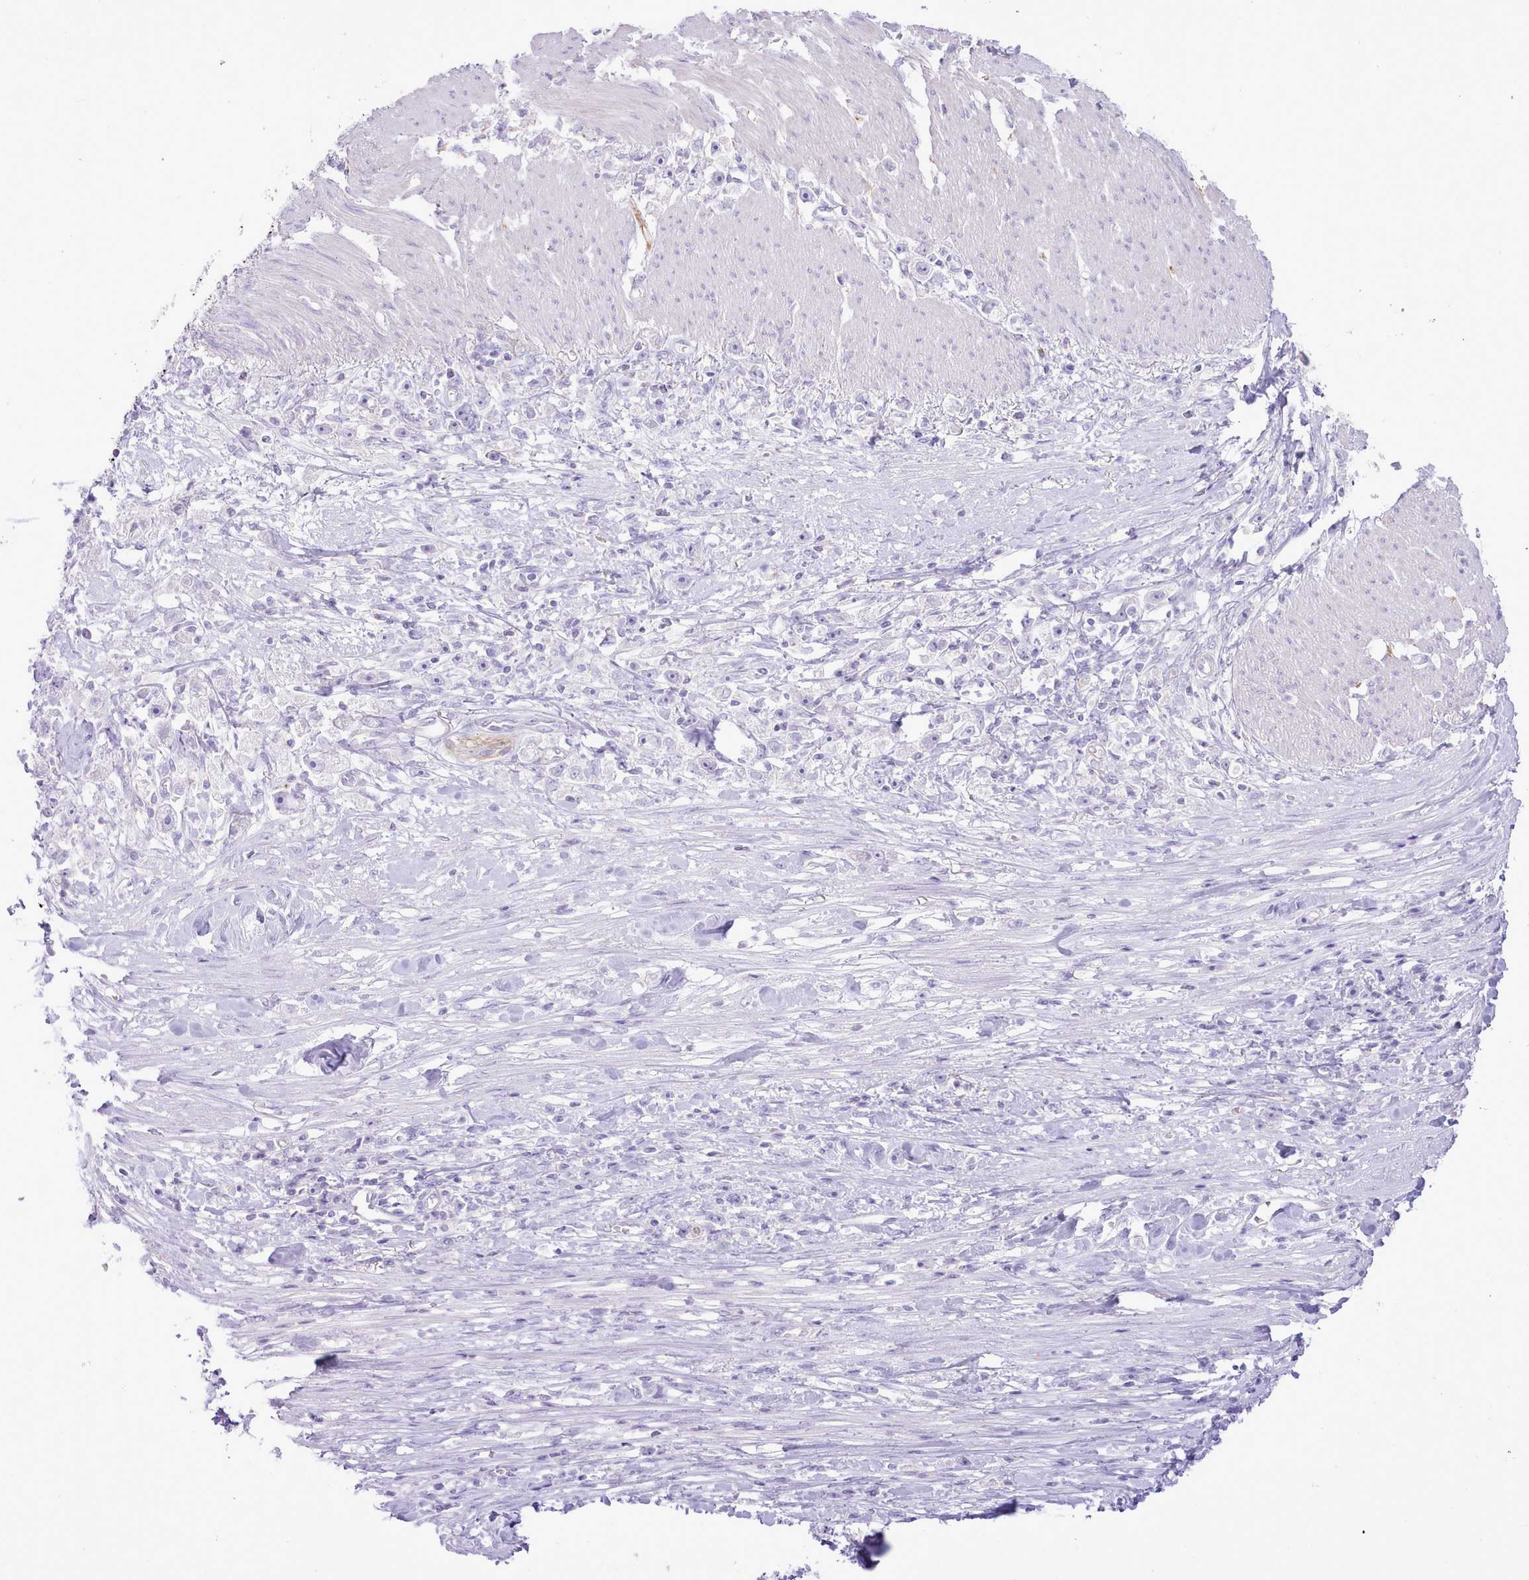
{"staining": {"intensity": "negative", "quantity": "none", "location": "none"}, "tissue": "stomach cancer", "cell_type": "Tumor cells", "image_type": "cancer", "snomed": [{"axis": "morphology", "description": "Adenocarcinoma, NOS"}, {"axis": "topography", "description": "Stomach"}], "caption": "High magnification brightfield microscopy of adenocarcinoma (stomach) stained with DAB (brown) and counterstained with hematoxylin (blue): tumor cells show no significant expression.", "gene": "MDFI", "patient": {"sex": "female", "age": 59}}